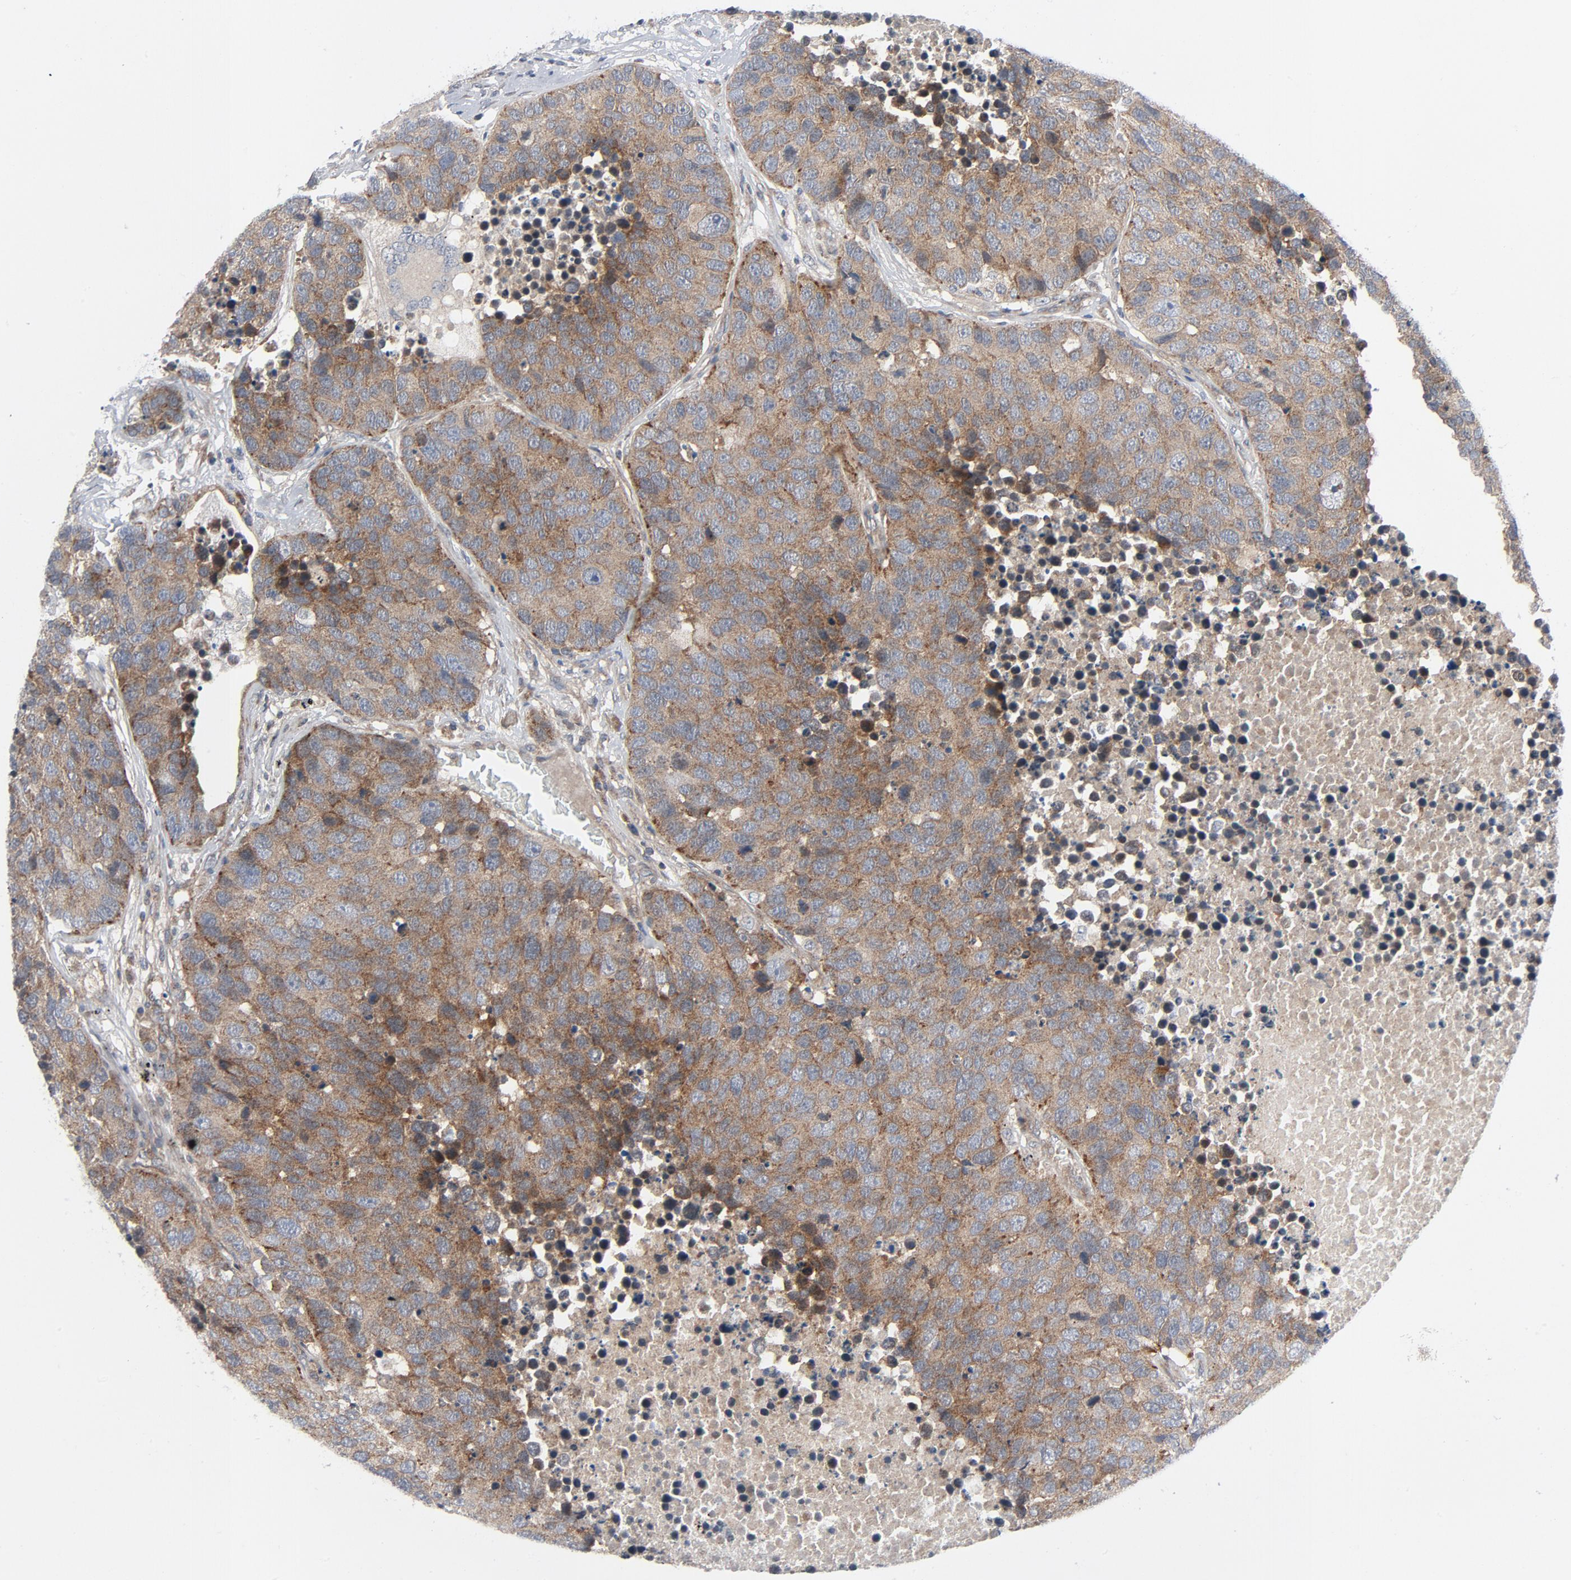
{"staining": {"intensity": "moderate", "quantity": ">75%", "location": "cytoplasmic/membranous"}, "tissue": "carcinoid", "cell_type": "Tumor cells", "image_type": "cancer", "snomed": [{"axis": "morphology", "description": "Carcinoid, malignant, NOS"}, {"axis": "topography", "description": "Lung"}], "caption": "Immunohistochemical staining of carcinoid demonstrates moderate cytoplasmic/membranous protein positivity in approximately >75% of tumor cells.", "gene": "TSG101", "patient": {"sex": "male", "age": 60}}